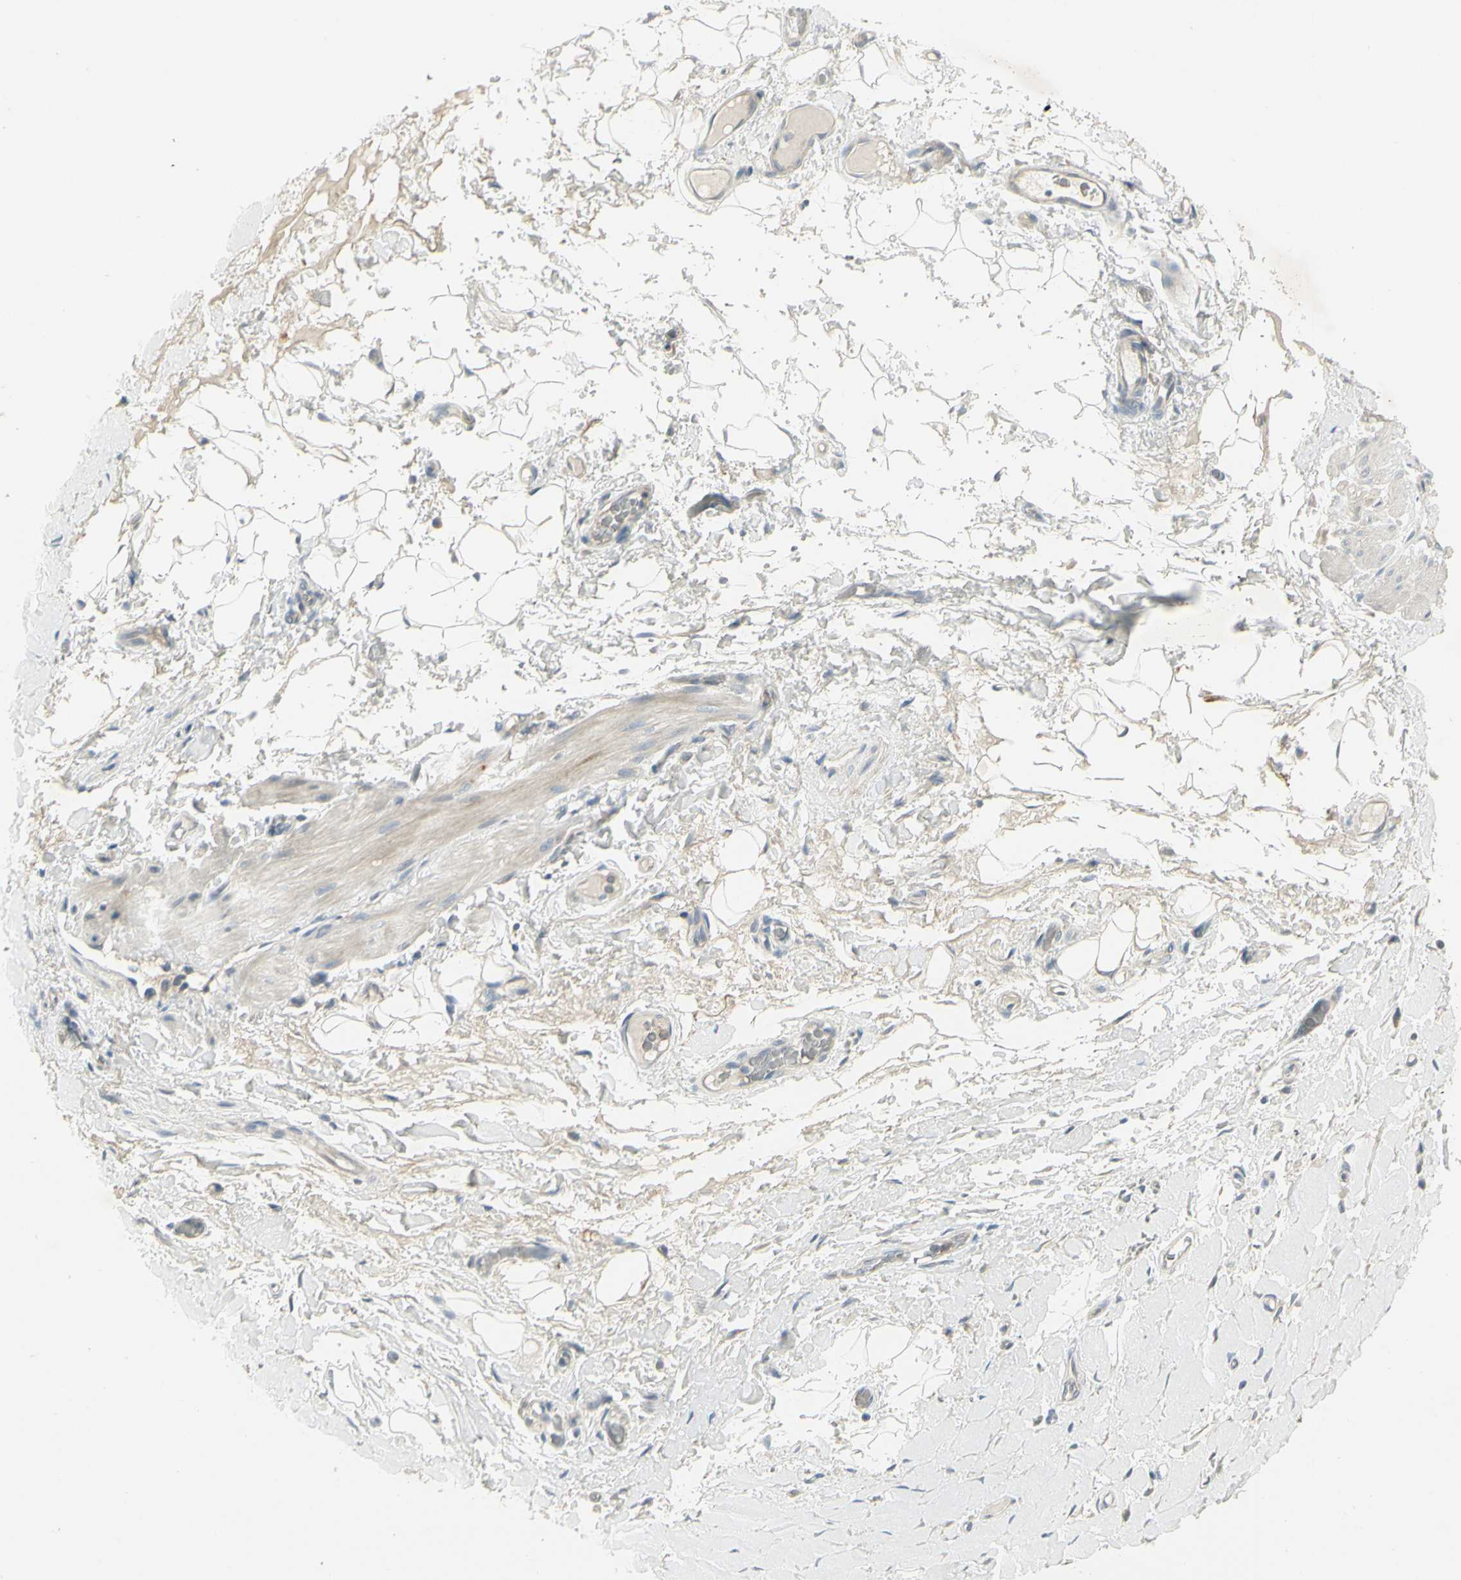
{"staining": {"intensity": "negative", "quantity": "none", "location": "none"}, "tissue": "adipose tissue", "cell_type": "Adipocytes", "image_type": "normal", "snomed": [{"axis": "morphology", "description": "Normal tissue, NOS"}, {"axis": "morphology", "description": "Adenocarcinoma, NOS"}, {"axis": "topography", "description": "Esophagus"}], "caption": "The image displays no staining of adipocytes in benign adipose tissue.", "gene": "CCNB2", "patient": {"sex": "male", "age": 62}}